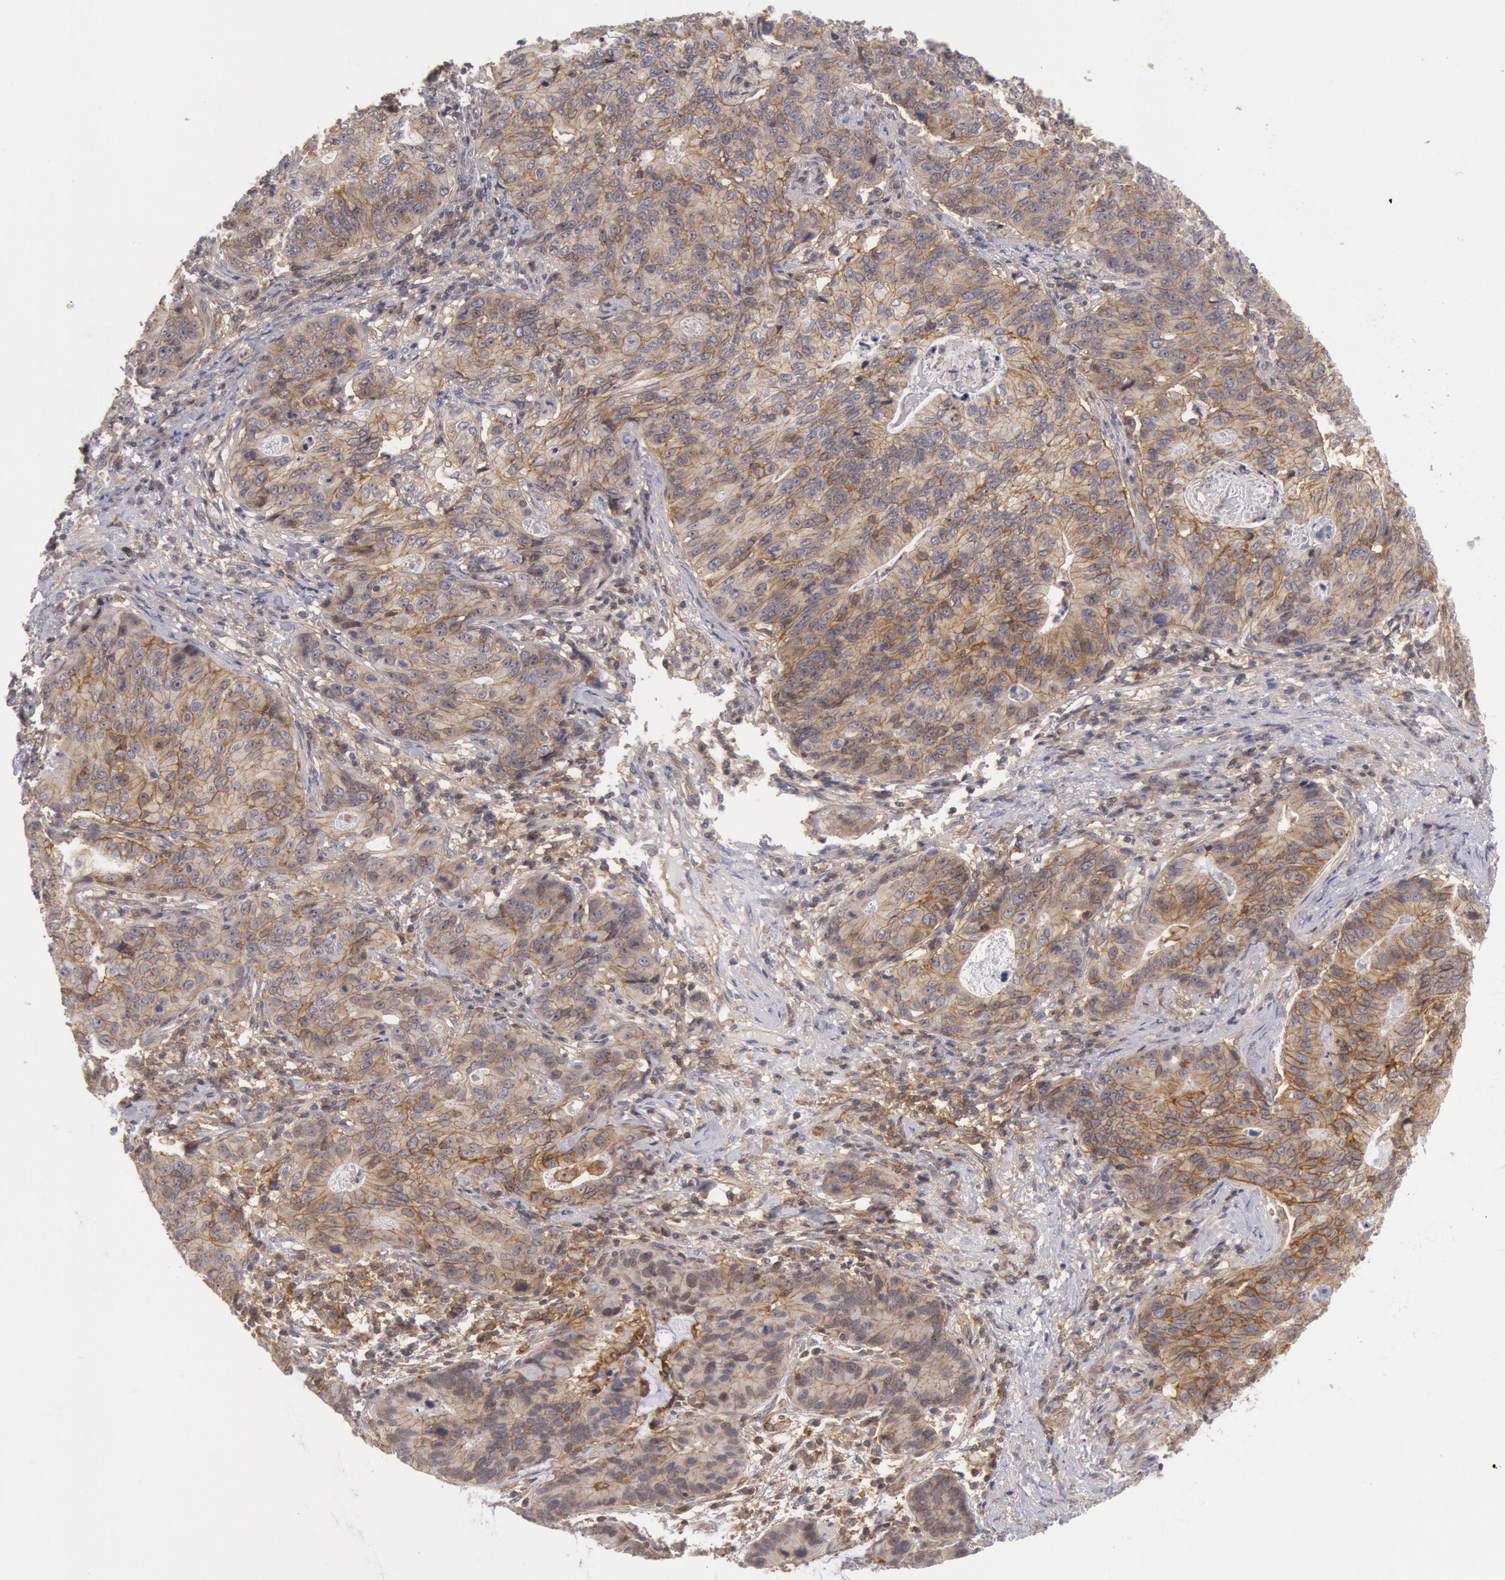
{"staining": {"intensity": "moderate", "quantity": ">75%", "location": "cytoplasmic/membranous"}, "tissue": "stomach cancer", "cell_type": "Tumor cells", "image_type": "cancer", "snomed": [{"axis": "morphology", "description": "Adenocarcinoma, NOS"}, {"axis": "topography", "description": "Esophagus"}, {"axis": "topography", "description": "Stomach"}], "caption": "Human stomach adenocarcinoma stained for a protein (brown) exhibits moderate cytoplasmic/membranous positive staining in about >75% of tumor cells.", "gene": "STX4", "patient": {"sex": "male", "age": 74}}